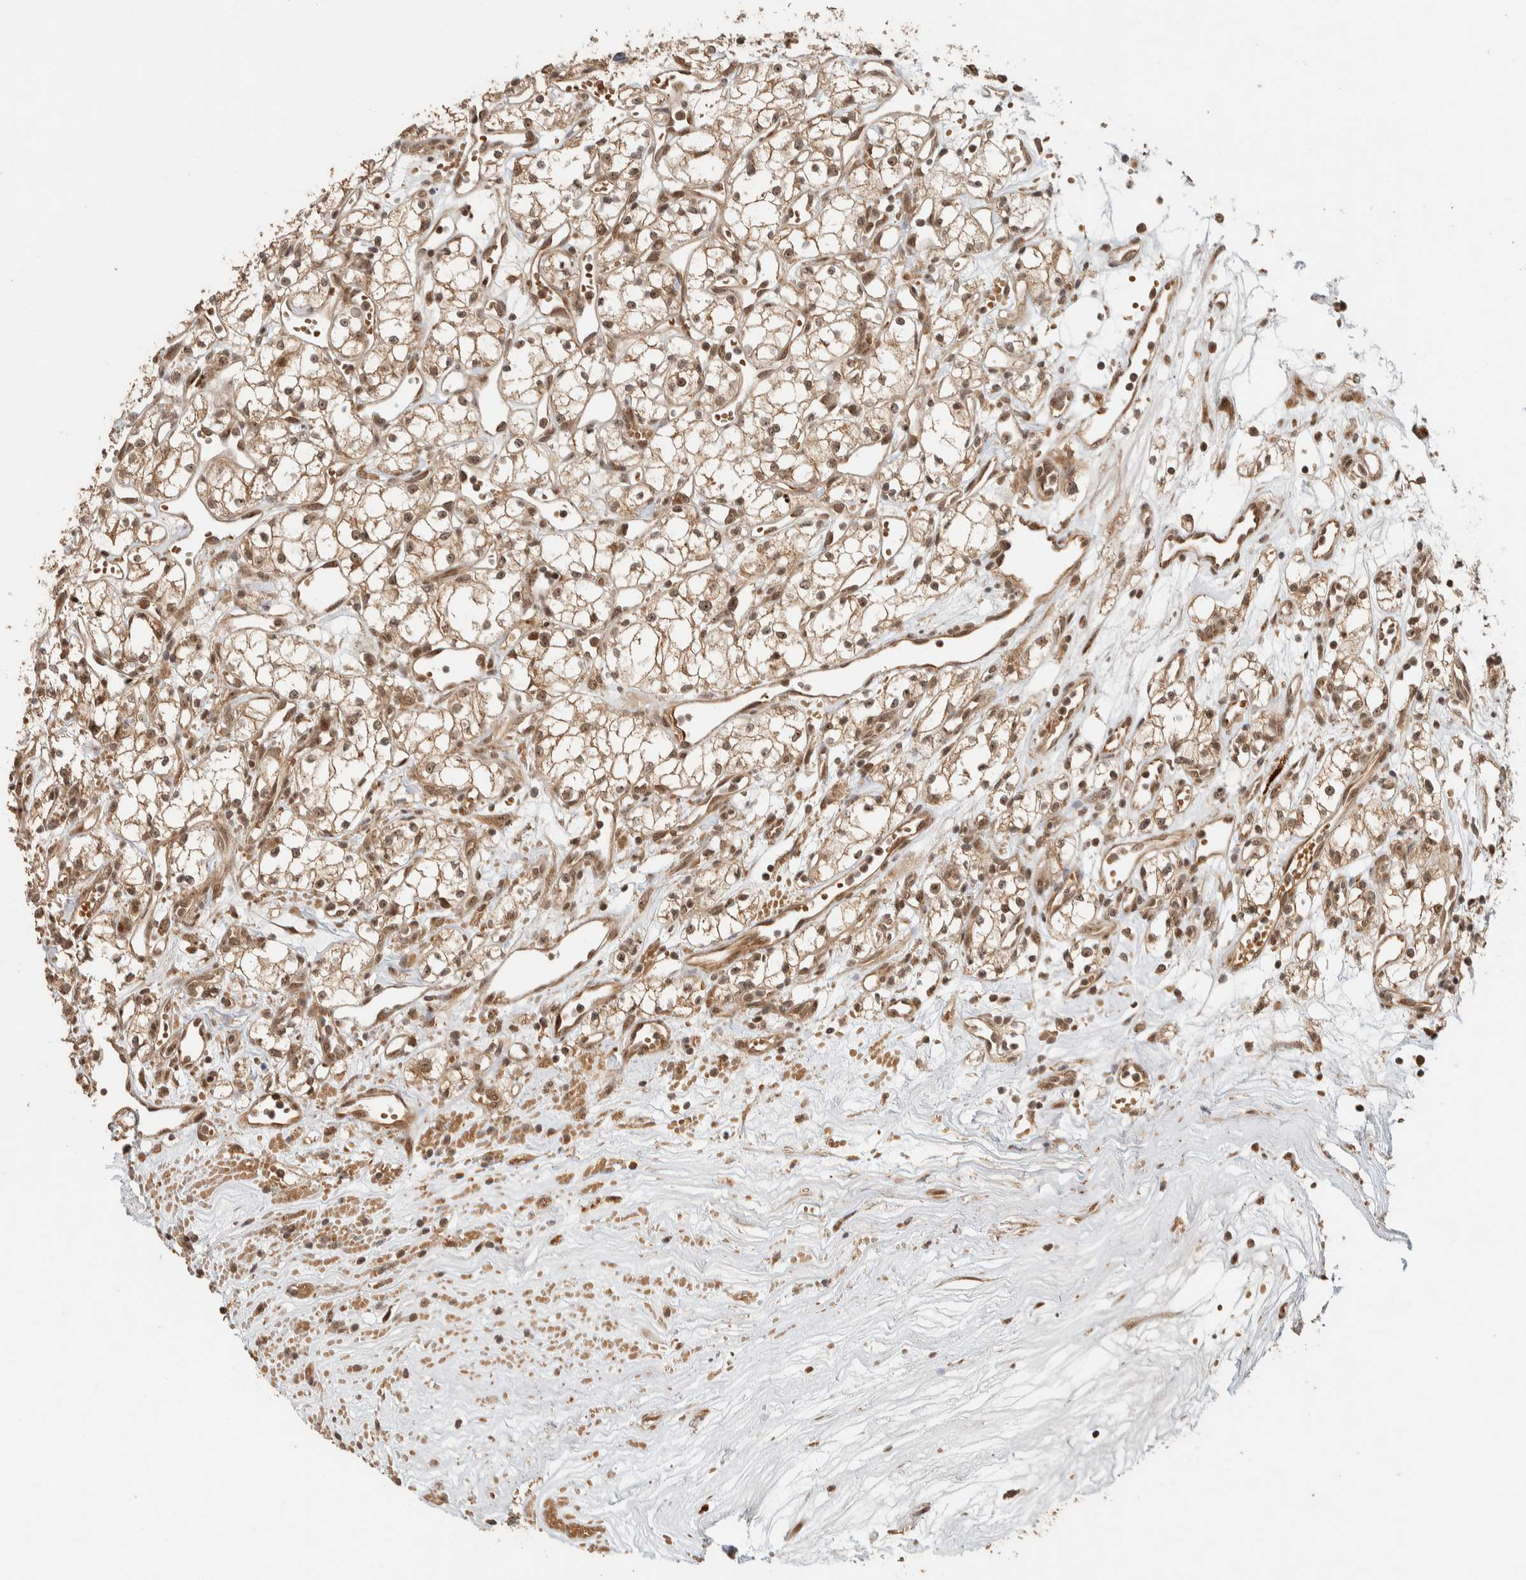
{"staining": {"intensity": "moderate", "quantity": ">75%", "location": "cytoplasmic/membranous,nuclear"}, "tissue": "renal cancer", "cell_type": "Tumor cells", "image_type": "cancer", "snomed": [{"axis": "morphology", "description": "Adenocarcinoma, NOS"}, {"axis": "topography", "description": "Kidney"}], "caption": "Immunohistochemistry photomicrograph of neoplastic tissue: renal adenocarcinoma stained using immunohistochemistry (IHC) demonstrates medium levels of moderate protein expression localized specifically in the cytoplasmic/membranous and nuclear of tumor cells, appearing as a cytoplasmic/membranous and nuclear brown color.", "gene": "ZBTB2", "patient": {"sex": "male", "age": 59}}